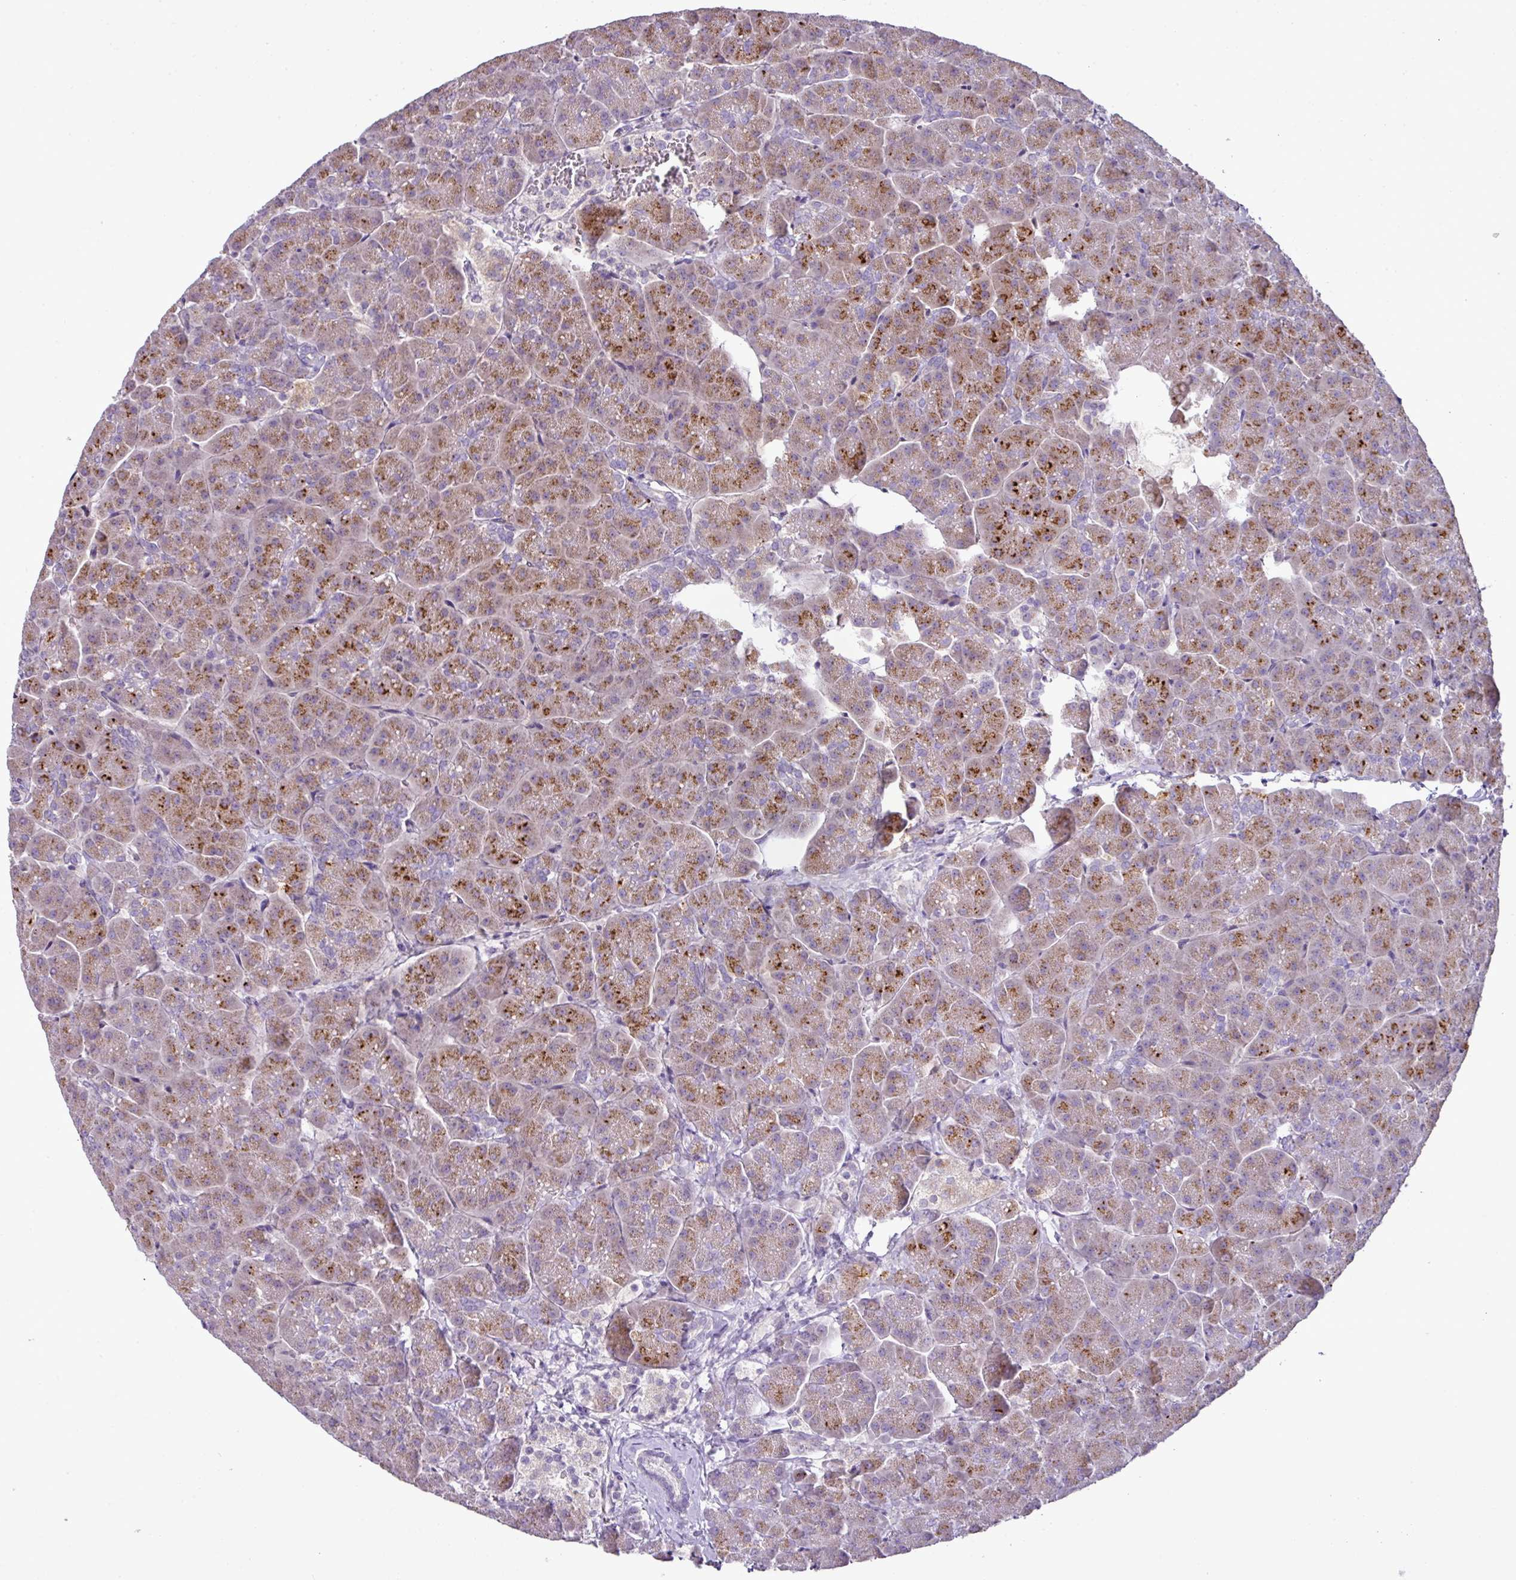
{"staining": {"intensity": "moderate", "quantity": "25%-75%", "location": "cytoplasmic/membranous"}, "tissue": "pancreas", "cell_type": "Exocrine glandular cells", "image_type": "normal", "snomed": [{"axis": "morphology", "description": "Normal tissue, NOS"}, {"axis": "topography", "description": "Pancreas"}, {"axis": "topography", "description": "Peripheral nerve tissue"}], "caption": "Protein expression analysis of benign human pancreas reveals moderate cytoplasmic/membranous staining in about 25%-75% of exocrine glandular cells. (Stains: DAB in brown, nuclei in blue, Microscopy: brightfield microscopy at high magnification).", "gene": "BRINP2", "patient": {"sex": "male", "age": 54}}